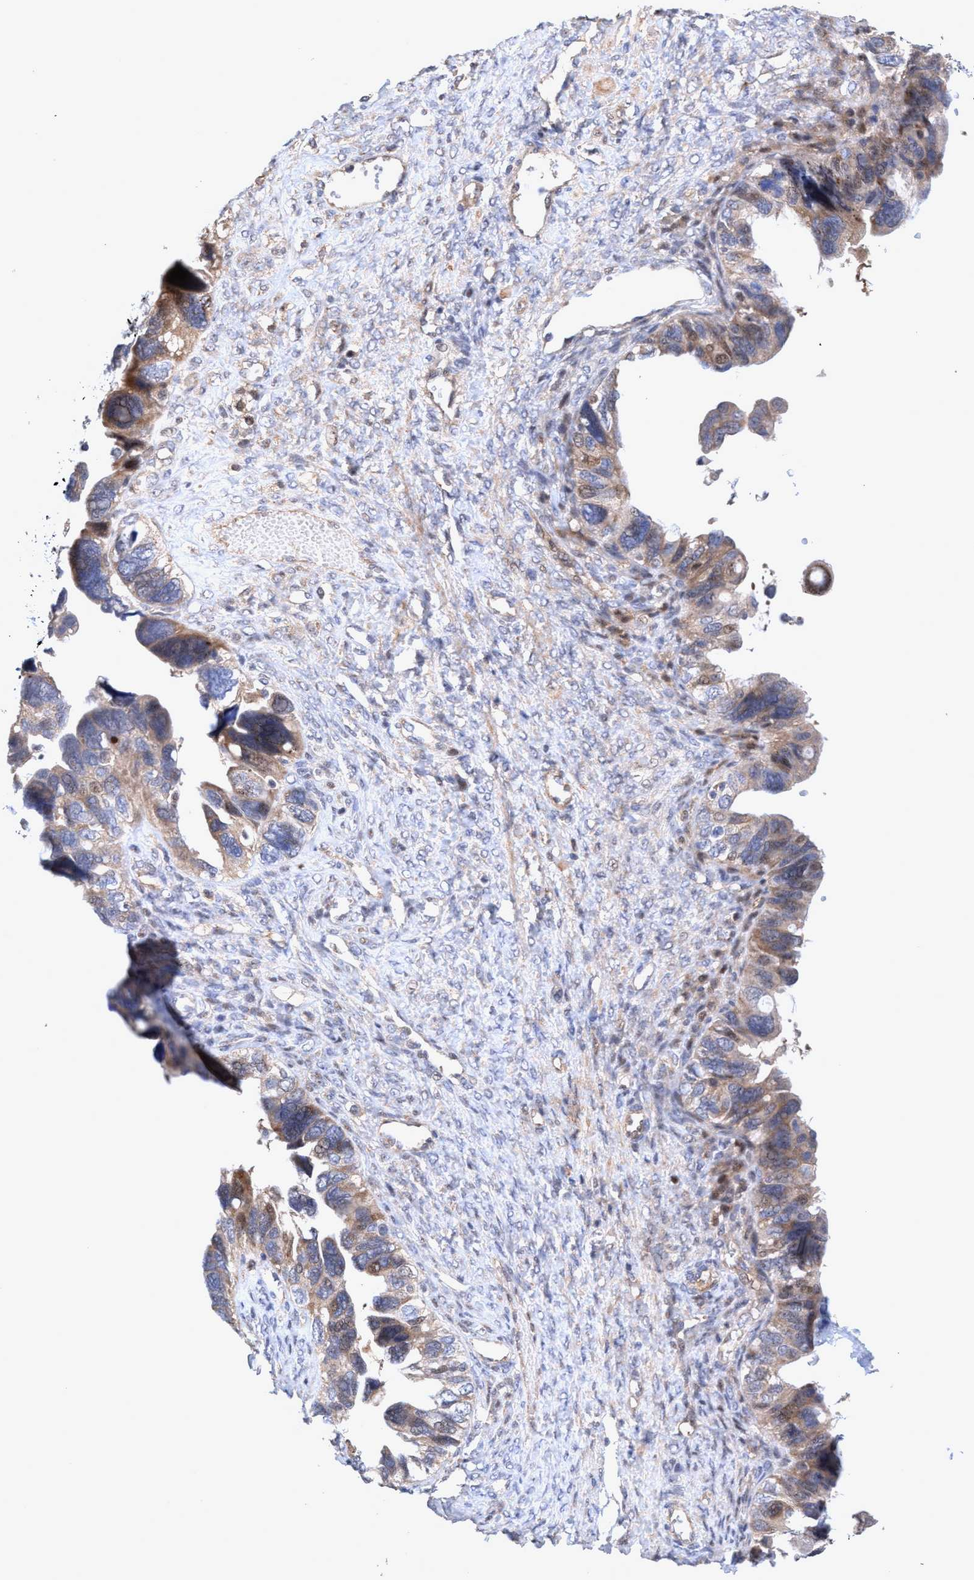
{"staining": {"intensity": "weak", "quantity": ">75%", "location": "cytoplasmic/membranous"}, "tissue": "ovarian cancer", "cell_type": "Tumor cells", "image_type": "cancer", "snomed": [{"axis": "morphology", "description": "Cystadenocarcinoma, serous, NOS"}, {"axis": "topography", "description": "Ovary"}], "caption": "Protein expression analysis of human ovarian serous cystadenocarcinoma reveals weak cytoplasmic/membranous staining in about >75% of tumor cells.", "gene": "ZNF677", "patient": {"sex": "female", "age": 79}}